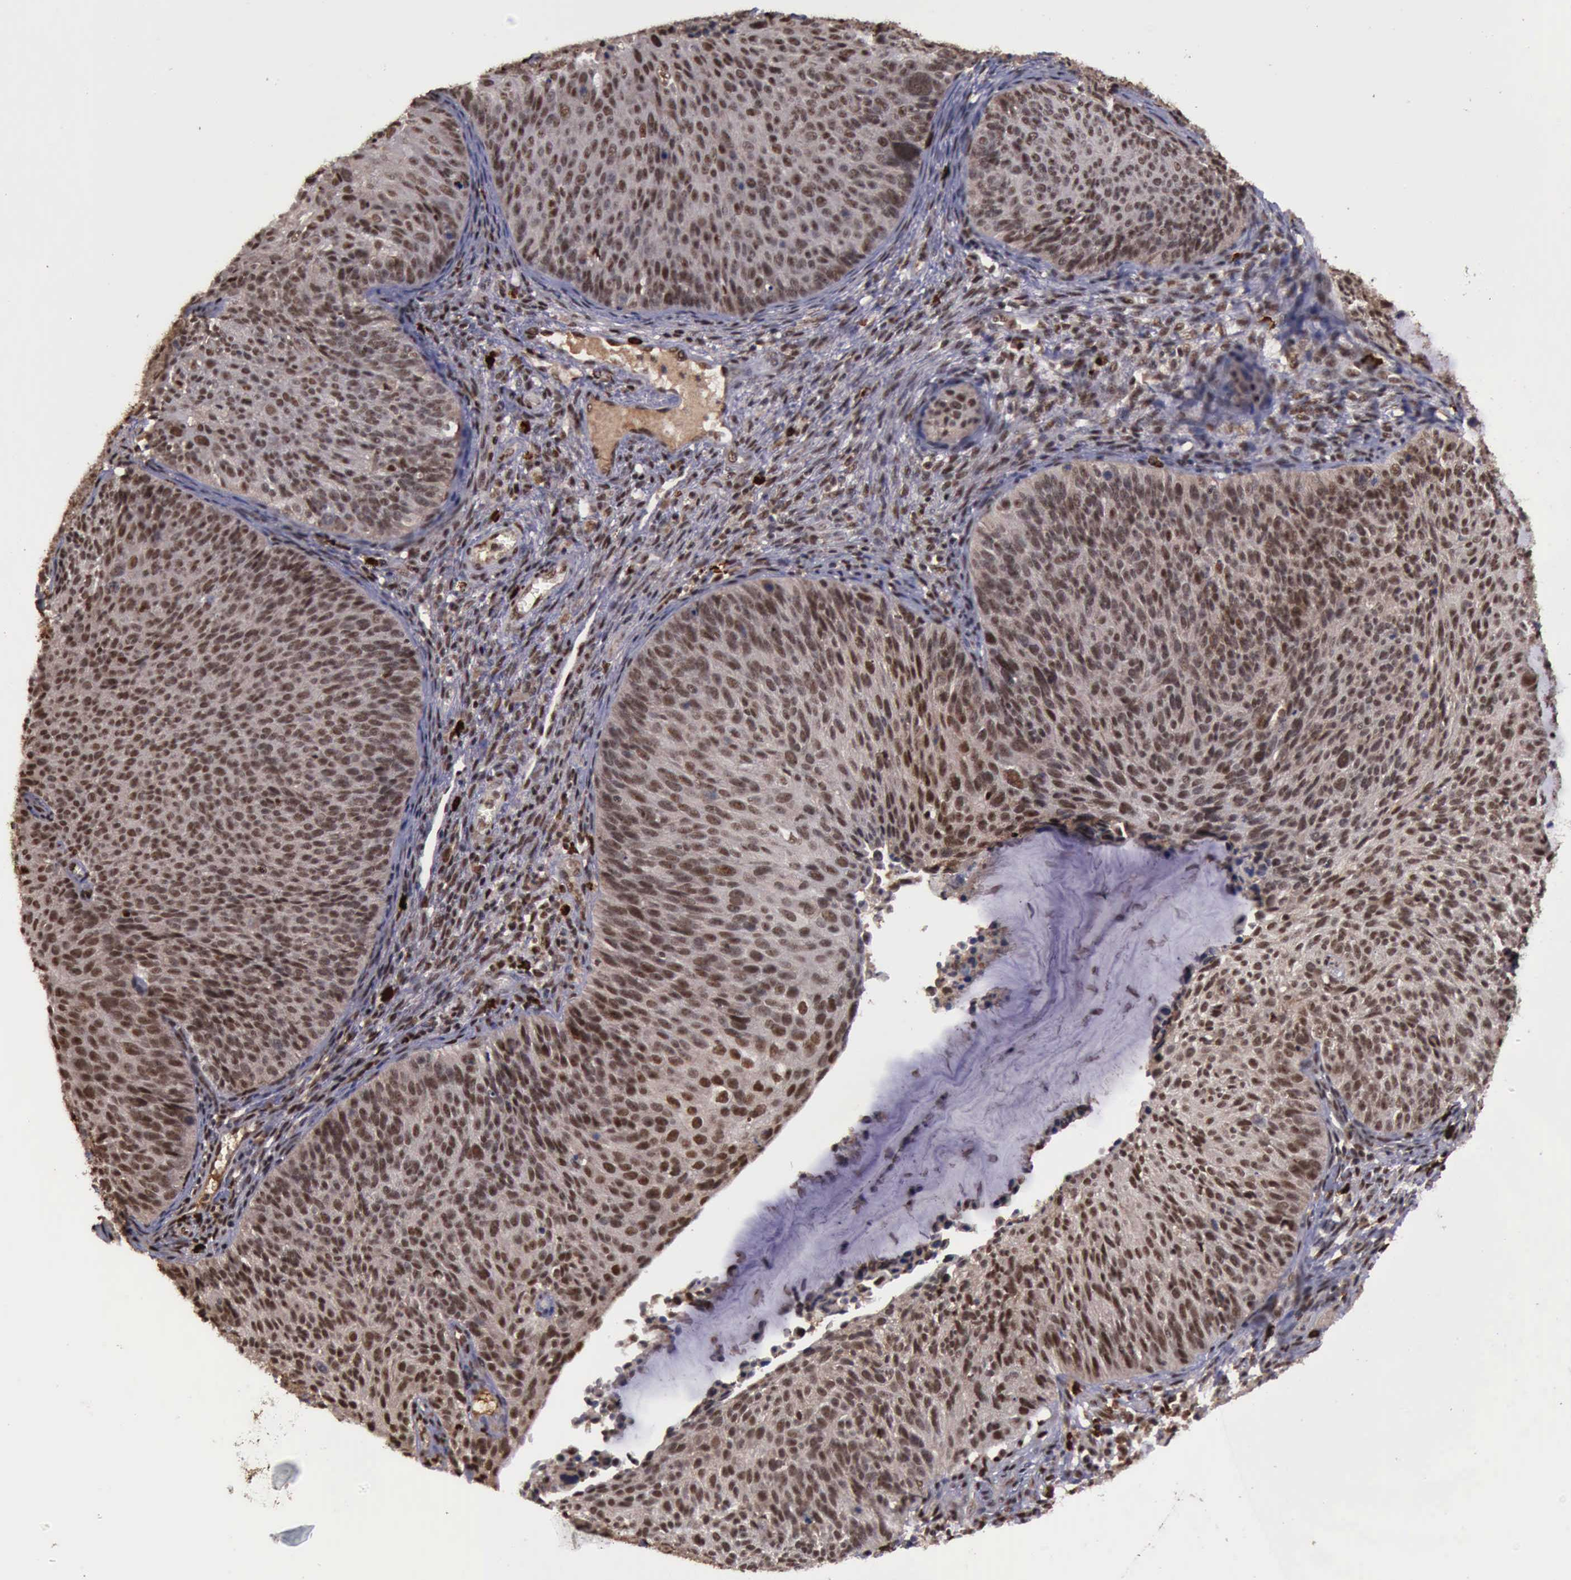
{"staining": {"intensity": "strong", "quantity": ">75%", "location": "cytoplasmic/membranous,nuclear"}, "tissue": "cervical cancer", "cell_type": "Tumor cells", "image_type": "cancer", "snomed": [{"axis": "morphology", "description": "Squamous cell carcinoma, NOS"}, {"axis": "topography", "description": "Cervix"}], "caption": "Immunohistochemical staining of cervical squamous cell carcinoma displays high levels of strong cytoplasmic/membranous and nuclear staining in approximately >75% of tumor cells.", "gene": "TRMT2A", "patient": {"sex": "female", "age": 36}}